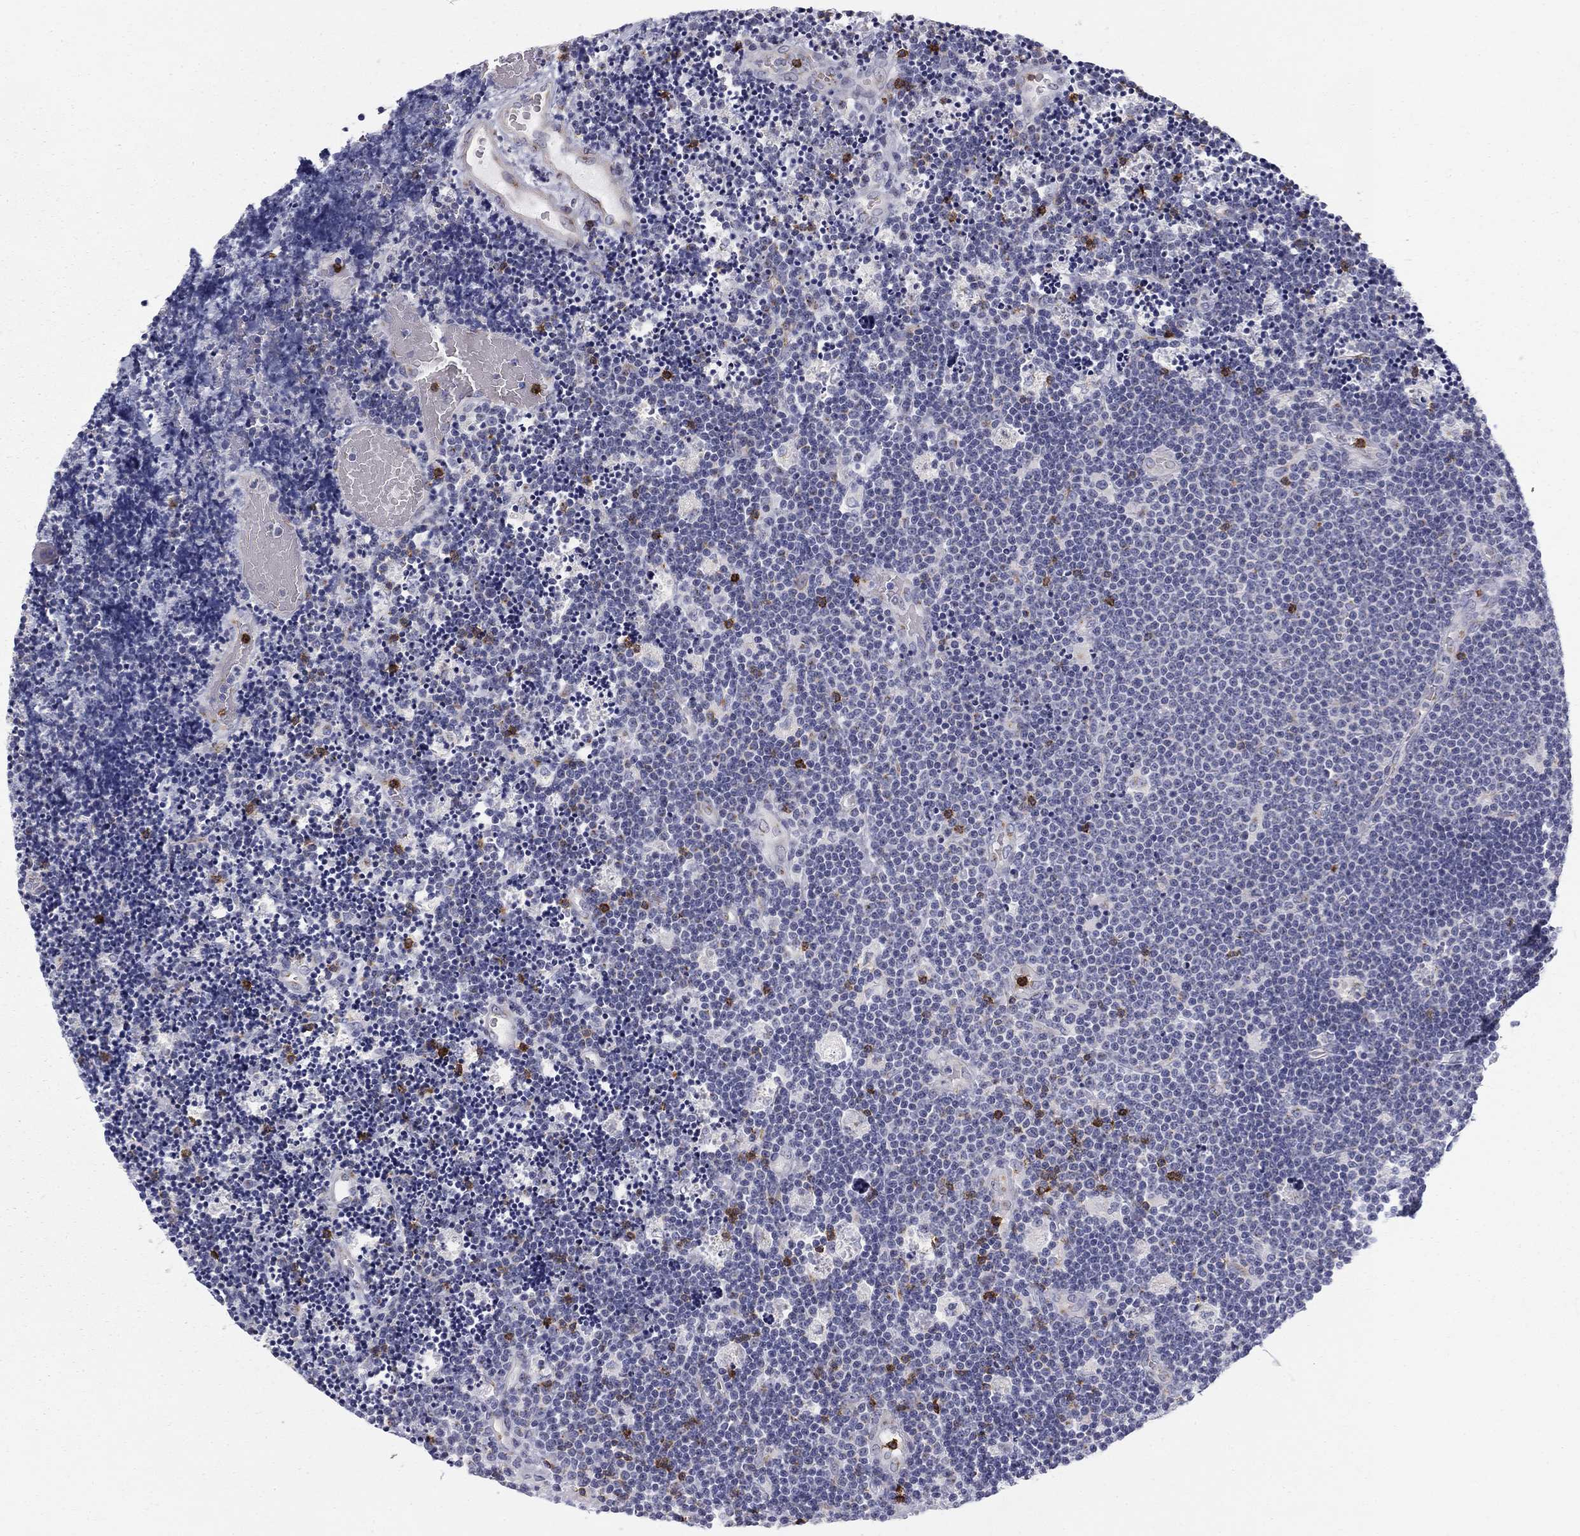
{"staining": {"intensity": "strong", "quantity": "<25%", "location": "cytoplasmic/membranous"}, "tissue": "lymphoma", "cell_type": "Tumor cells", "image_type": "cancer", "snomed": [{"axis": "morphology", "description": "Malignant lymphoma, non-Hodgkin's type, Low grade"}, {"axis": "topography", "description": "Brain"}], "caption": "Human low-grade malignant lymphoma, non-Hodgkin's type stained with a brown dye displays strong cytoplasmic/membranous positive positivity in approximately <25% of tumor cells.", "gene": "TRAT1", "patient": {"sex": "female", "age": 66}}